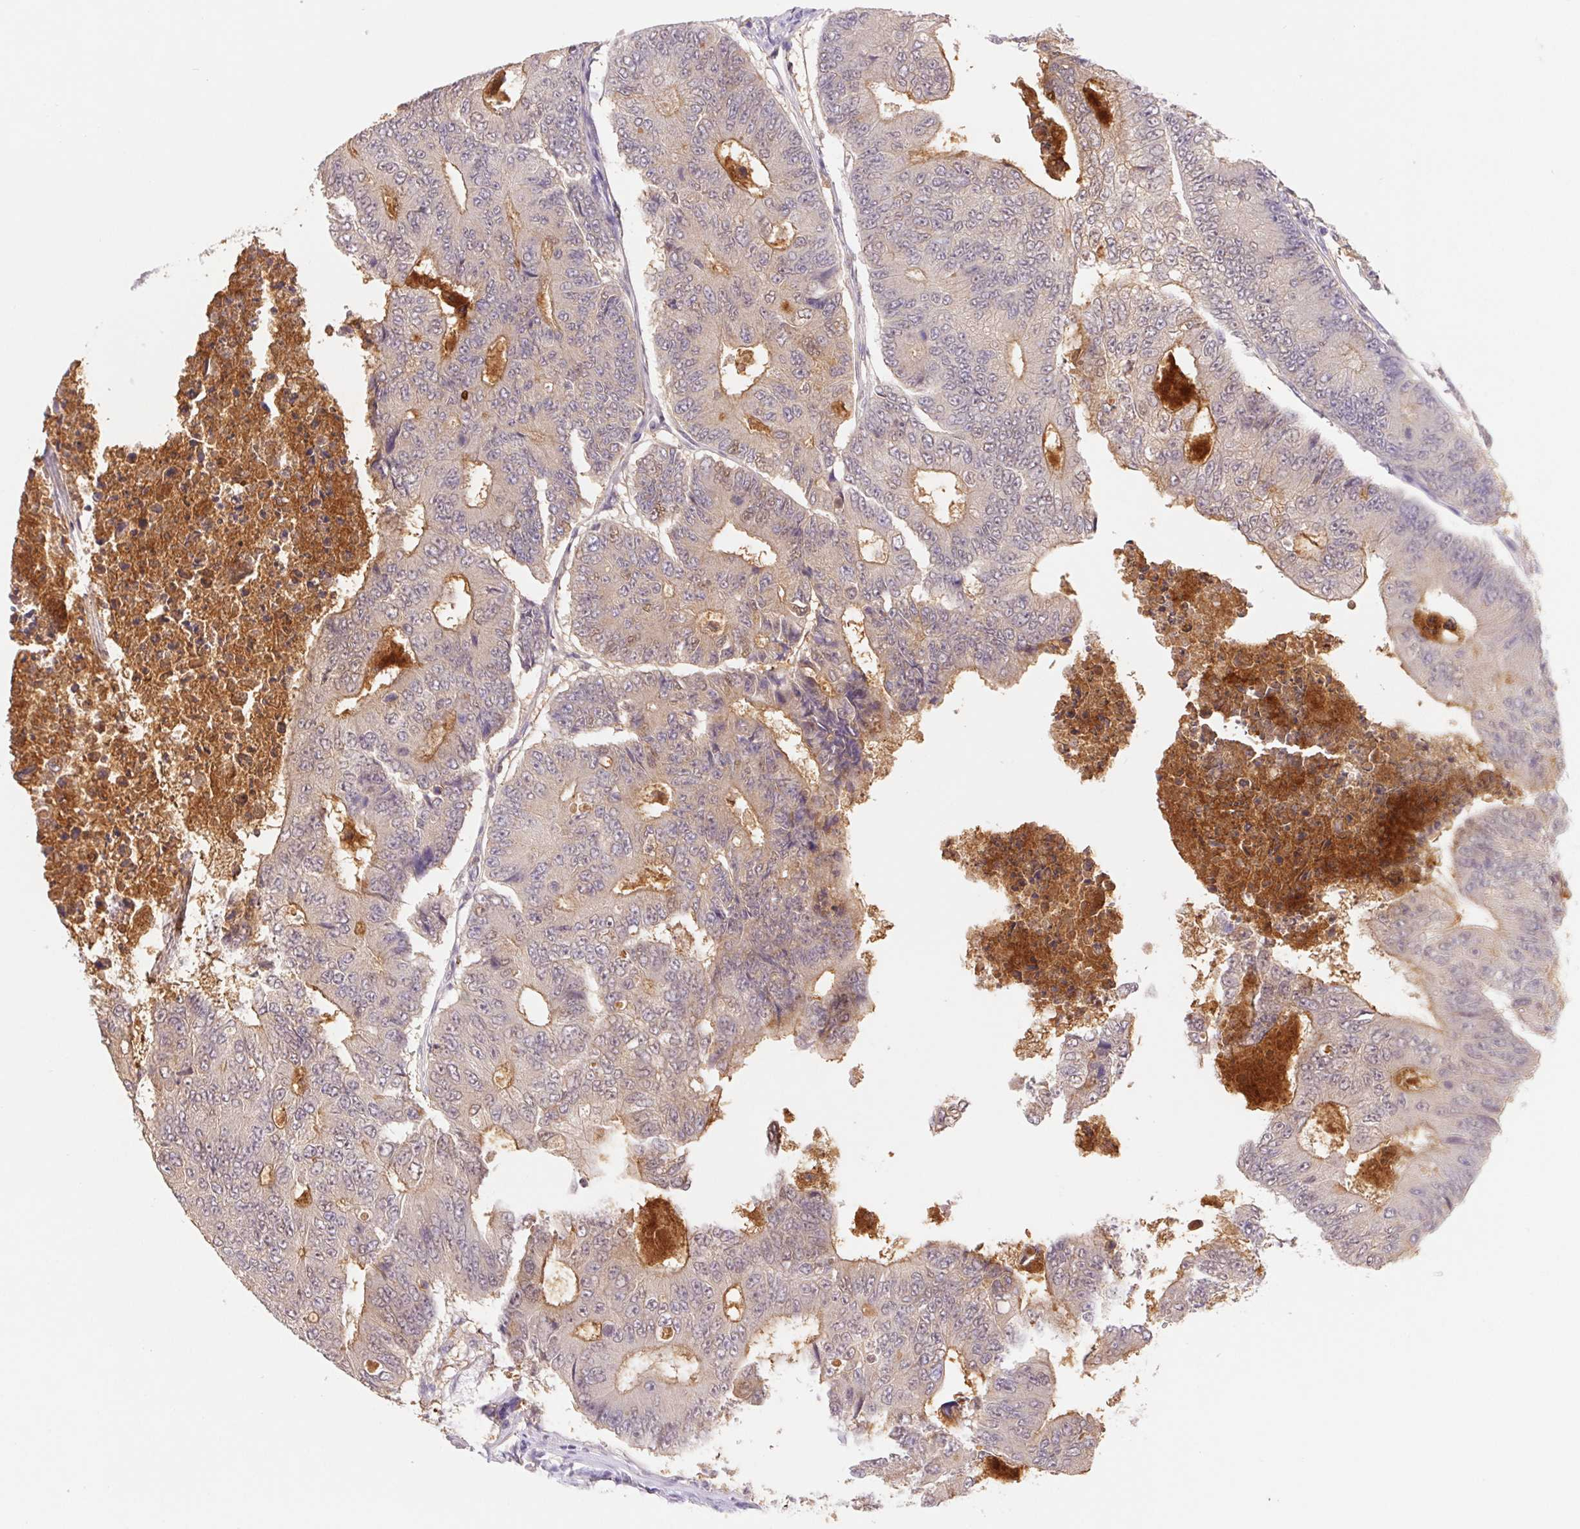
{"staining": {"intensity": "weak", "quantity": "<25%", "location": "cytoplasmic/membranous"}, "tissue": "colorectal cancer", "cell_type": "Tumor cells", "image_type": "cancer", "snomed": [{"axis": "morphology", "description": "Adenocarcinoma, NOS"}, {"axis": "topography", "description": "Colon"}], "caption": "Tumor cells show no significant protein expression in colorectal adenocarcinoma.", "gene": "L3MBTL4", "patient": {"sex": "female", "age": 48}}